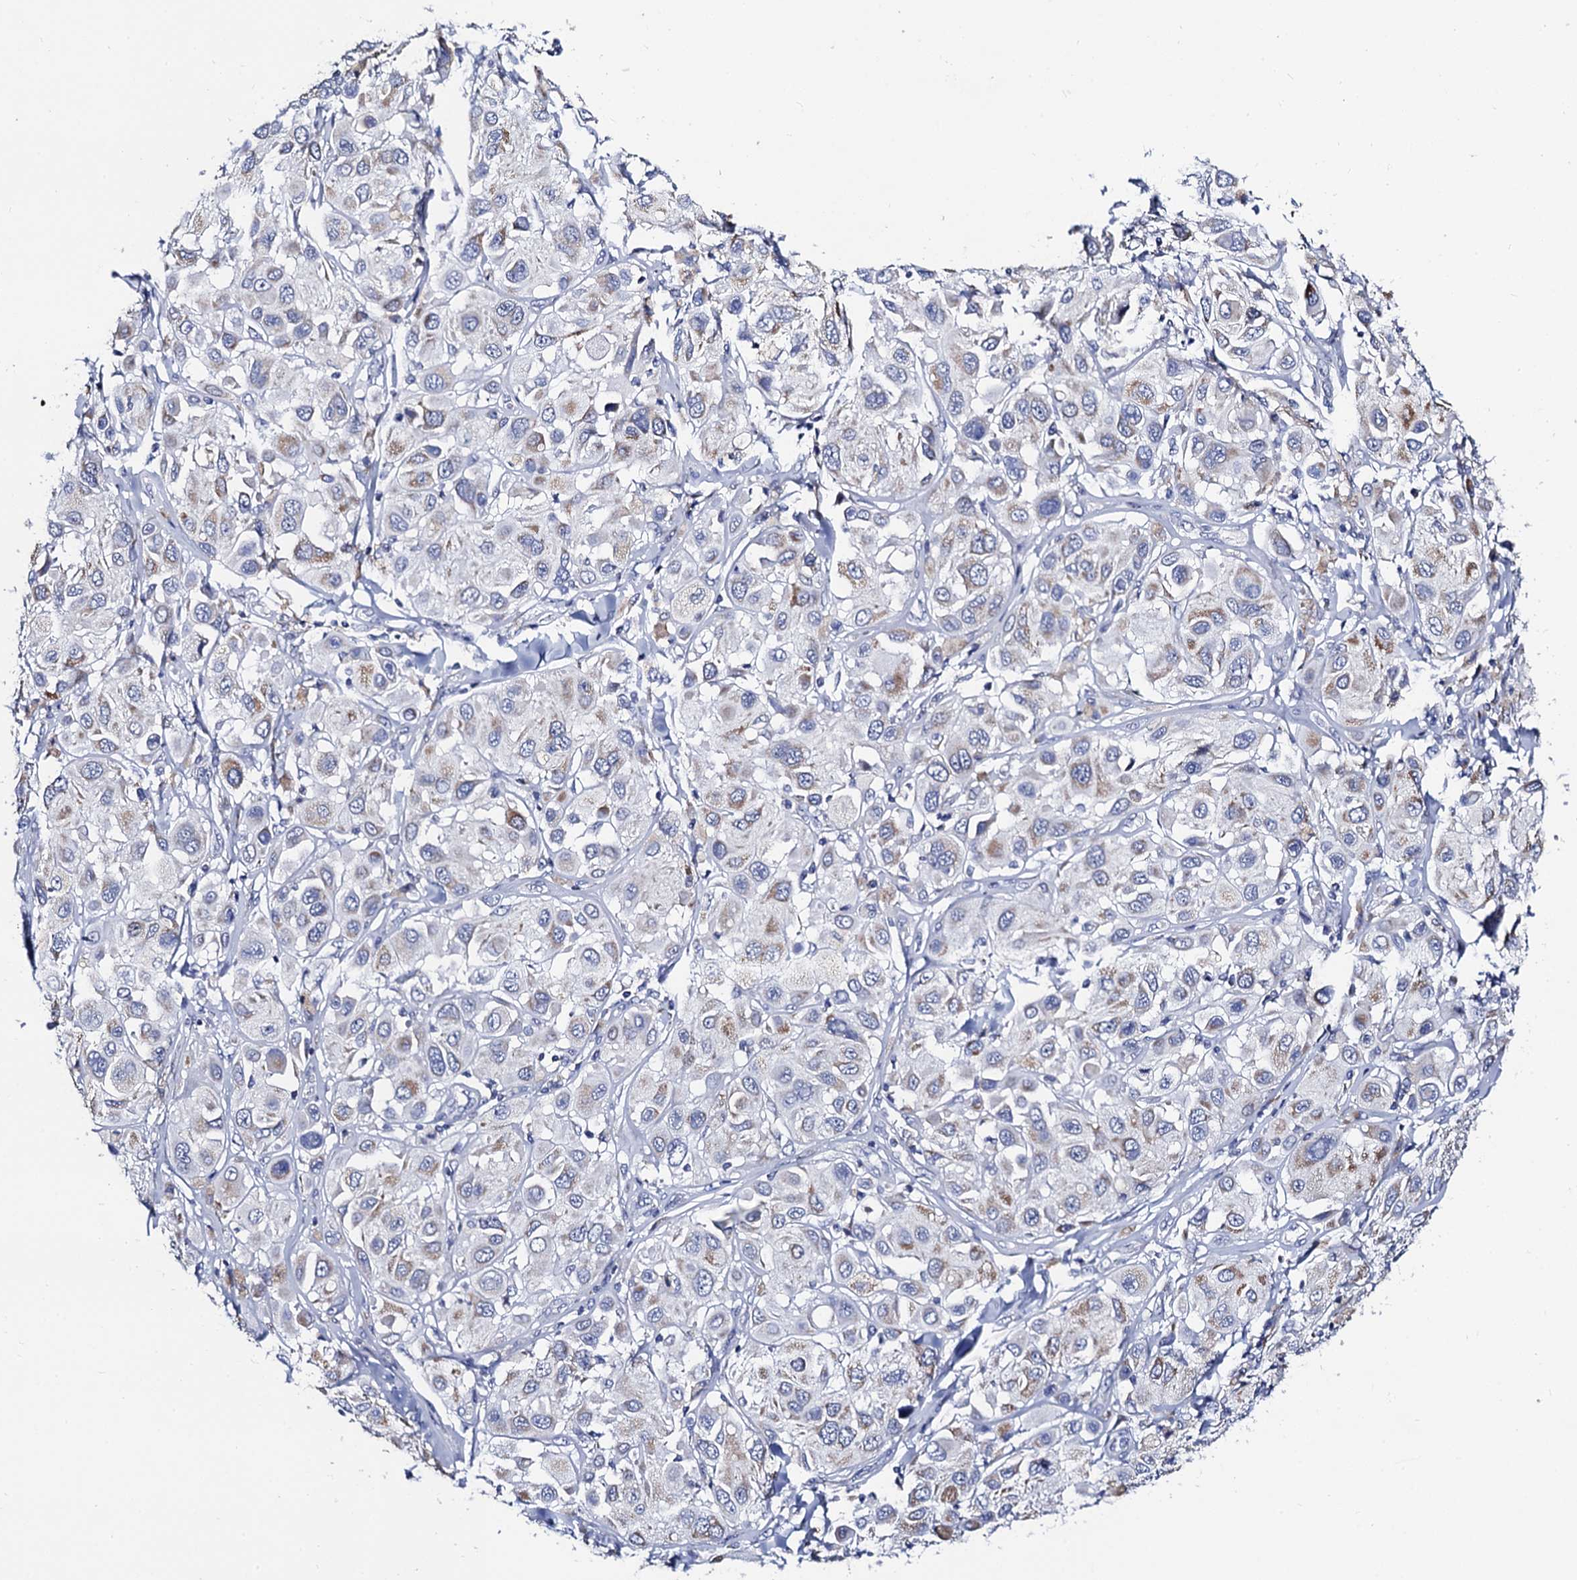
{"staining": {"intensity": "weak", "quantity": "25%-75%", "location": "cytoplasmic/membranous"}, "tissue": "melanoma", "cell_type": "Tumor cells", "image_type": "cancer", "snomed": [{"axis": "morphology", "description": "Malignant melanoma, Metastatic site"}, {"axis": "topography", "description": "Skin"}], "caption": "Protein analysis of malignant melanoma (metastatic site) tissue reveals weak cytoplasmic/membranous expression in approximately 25%-75% of tumor cells.", "gene": "ACADSB", "patient": {"sex": "male", "age": 41}}